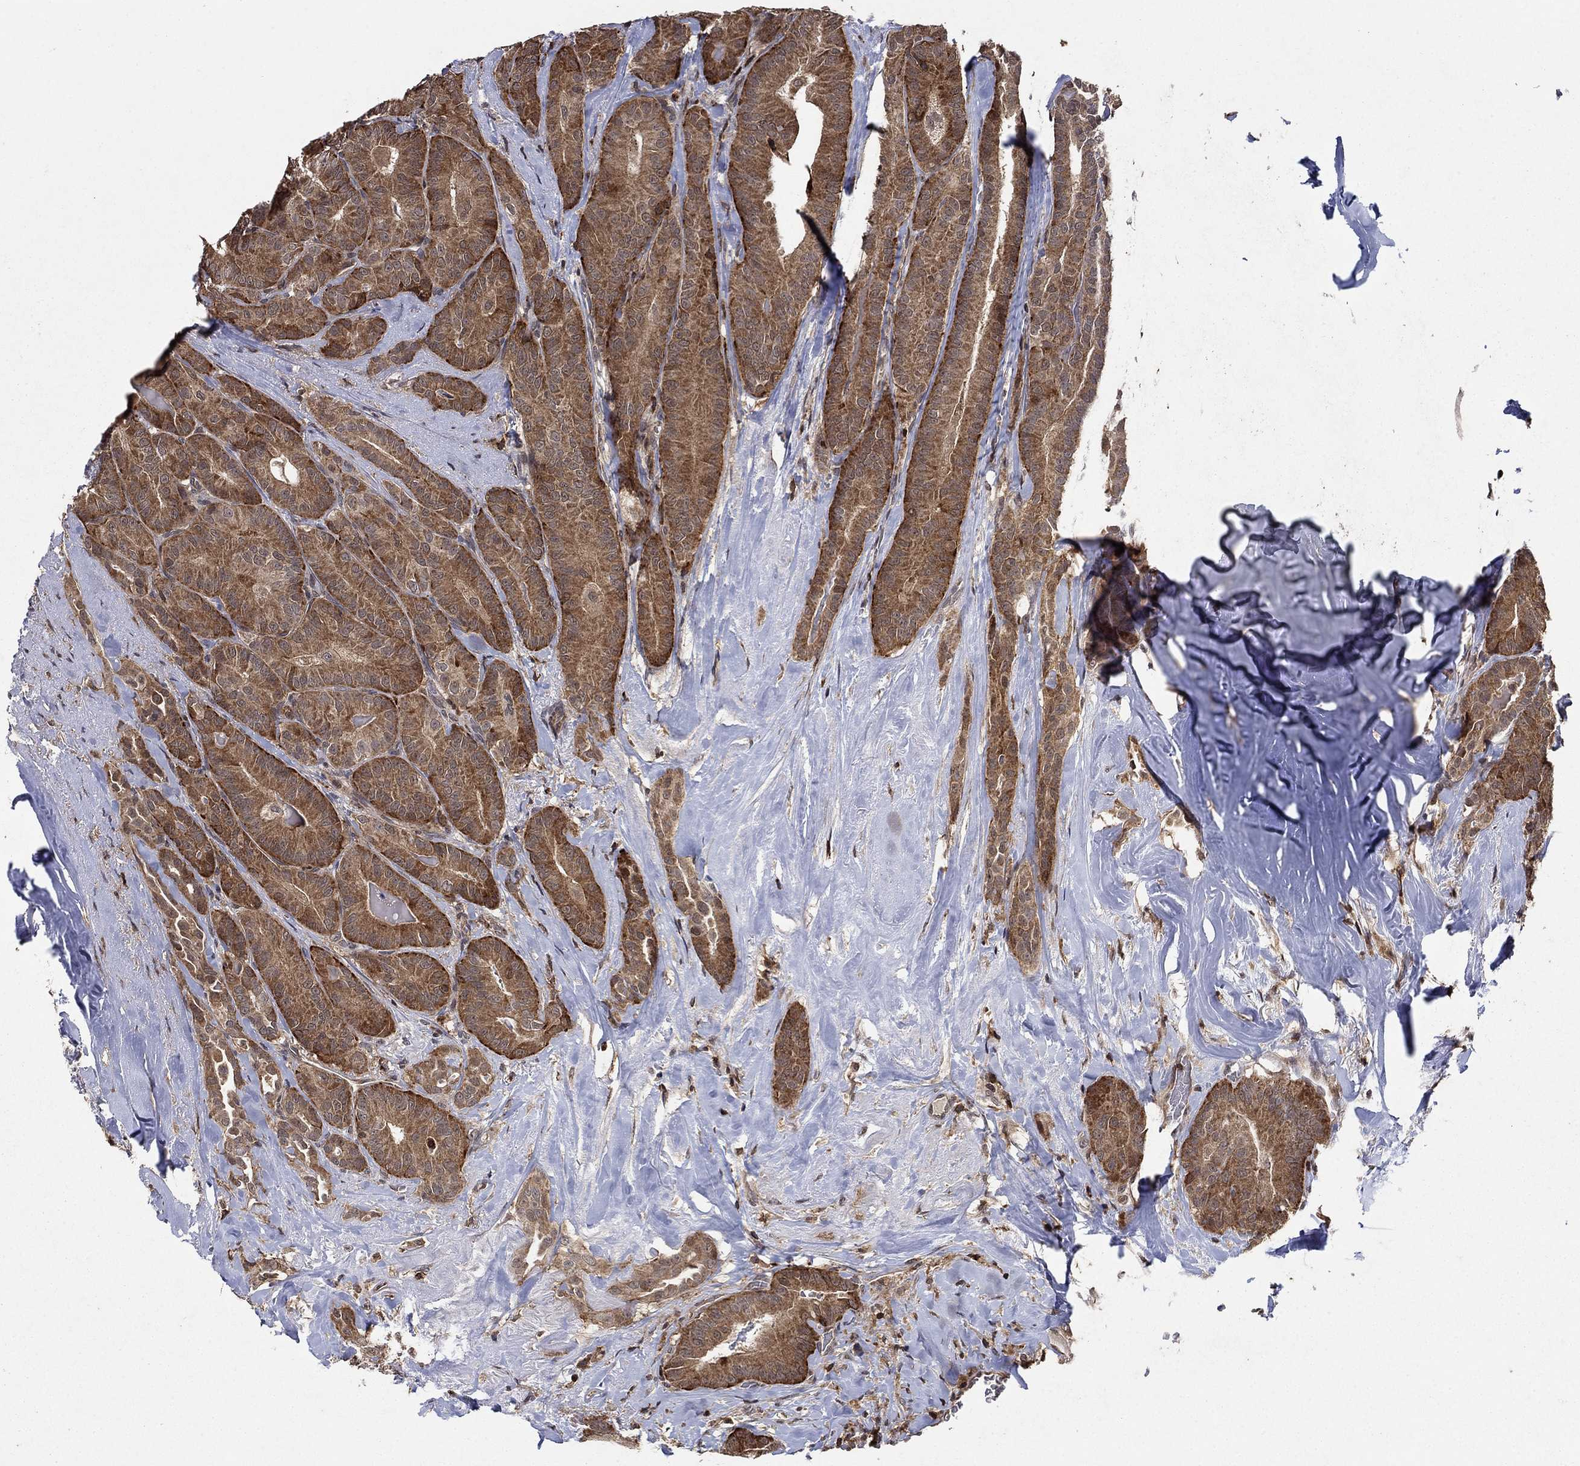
{"staining": {"intensity": "moderate", "quantity": ">75%", "location": "cytoplasmic/membranous"}, "tissue": "thyroid cancer", "cell_type": "Tumor cells", "image_type": "cancer", "snomed": [{"axis": "morphology", "description": "Papillary adenocarcinoma, NOS"}, {"axis": "topography", "description": "Thyroid gland"}], "caption": "Protein staining reveals moderate cytoplasmic/membranous staining in about >75% of tumor cells in thyroid papillary adenocarcinoma.", "gene": "CCDC66", "patient": {"sex": "male", "age": 61}}